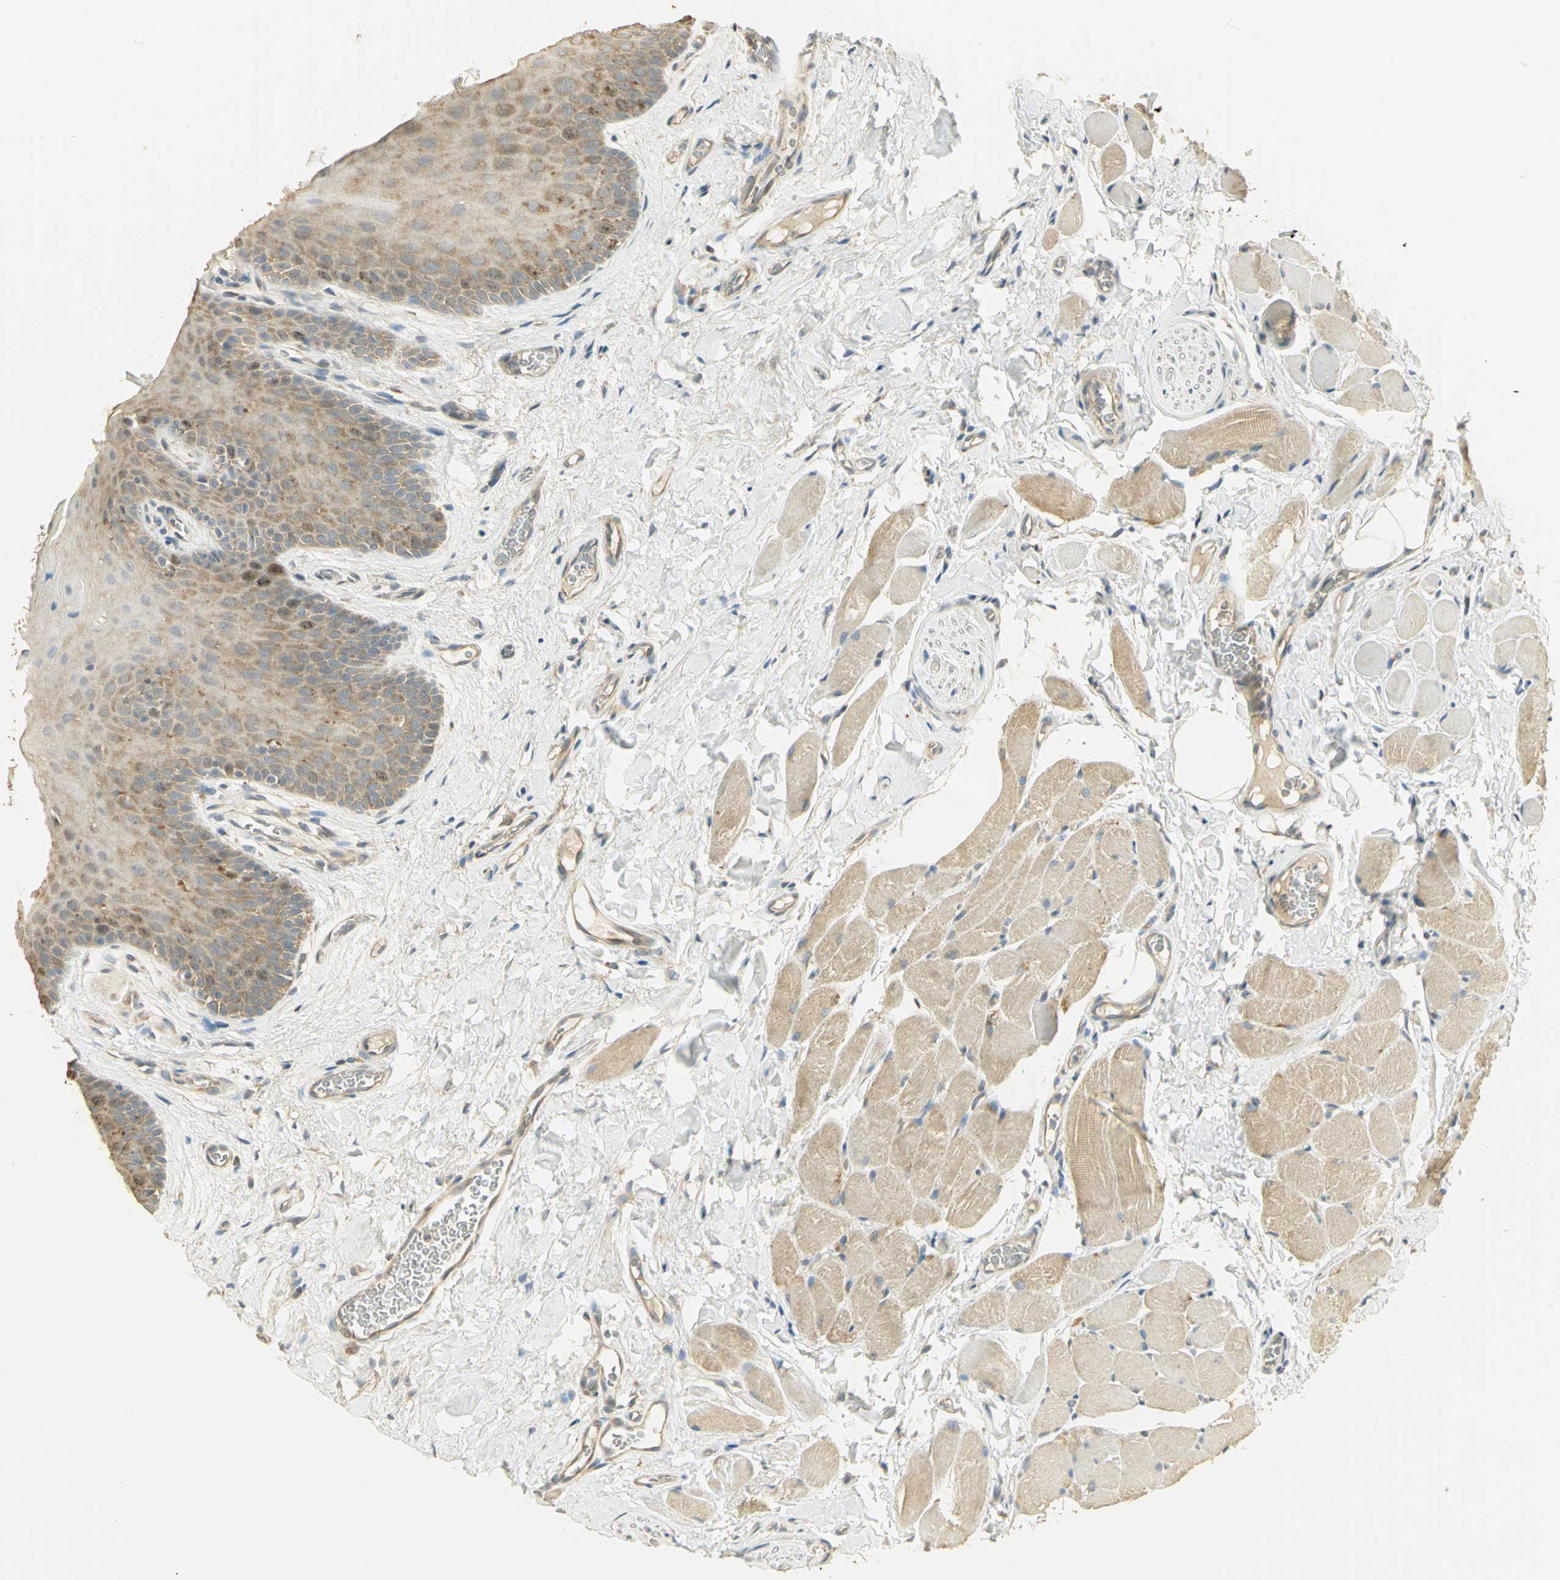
{"staining": {"intensity": "moderate", "quantity": ">75%", "location": "cytoplasmic/membranous"}, "tissue": "oral mucosa", "cell_type": "Squamous epithelial cells", "image_type": "normal", "snomed": [{"axis": "morphology", "description": "Normal tissue, NOS"}, {"axis": "topography", "description": "Oral tissue"}], "caption": "Immunohistochemistry (IHC) (DAB) staining of normal human oral mucosa shows moderate cytoplasmic/membranous protein positivity in approximately >75% of squamous epithelial cells.", "gene": "RARS1", "patient": {"sex": "male", "age": 54}}